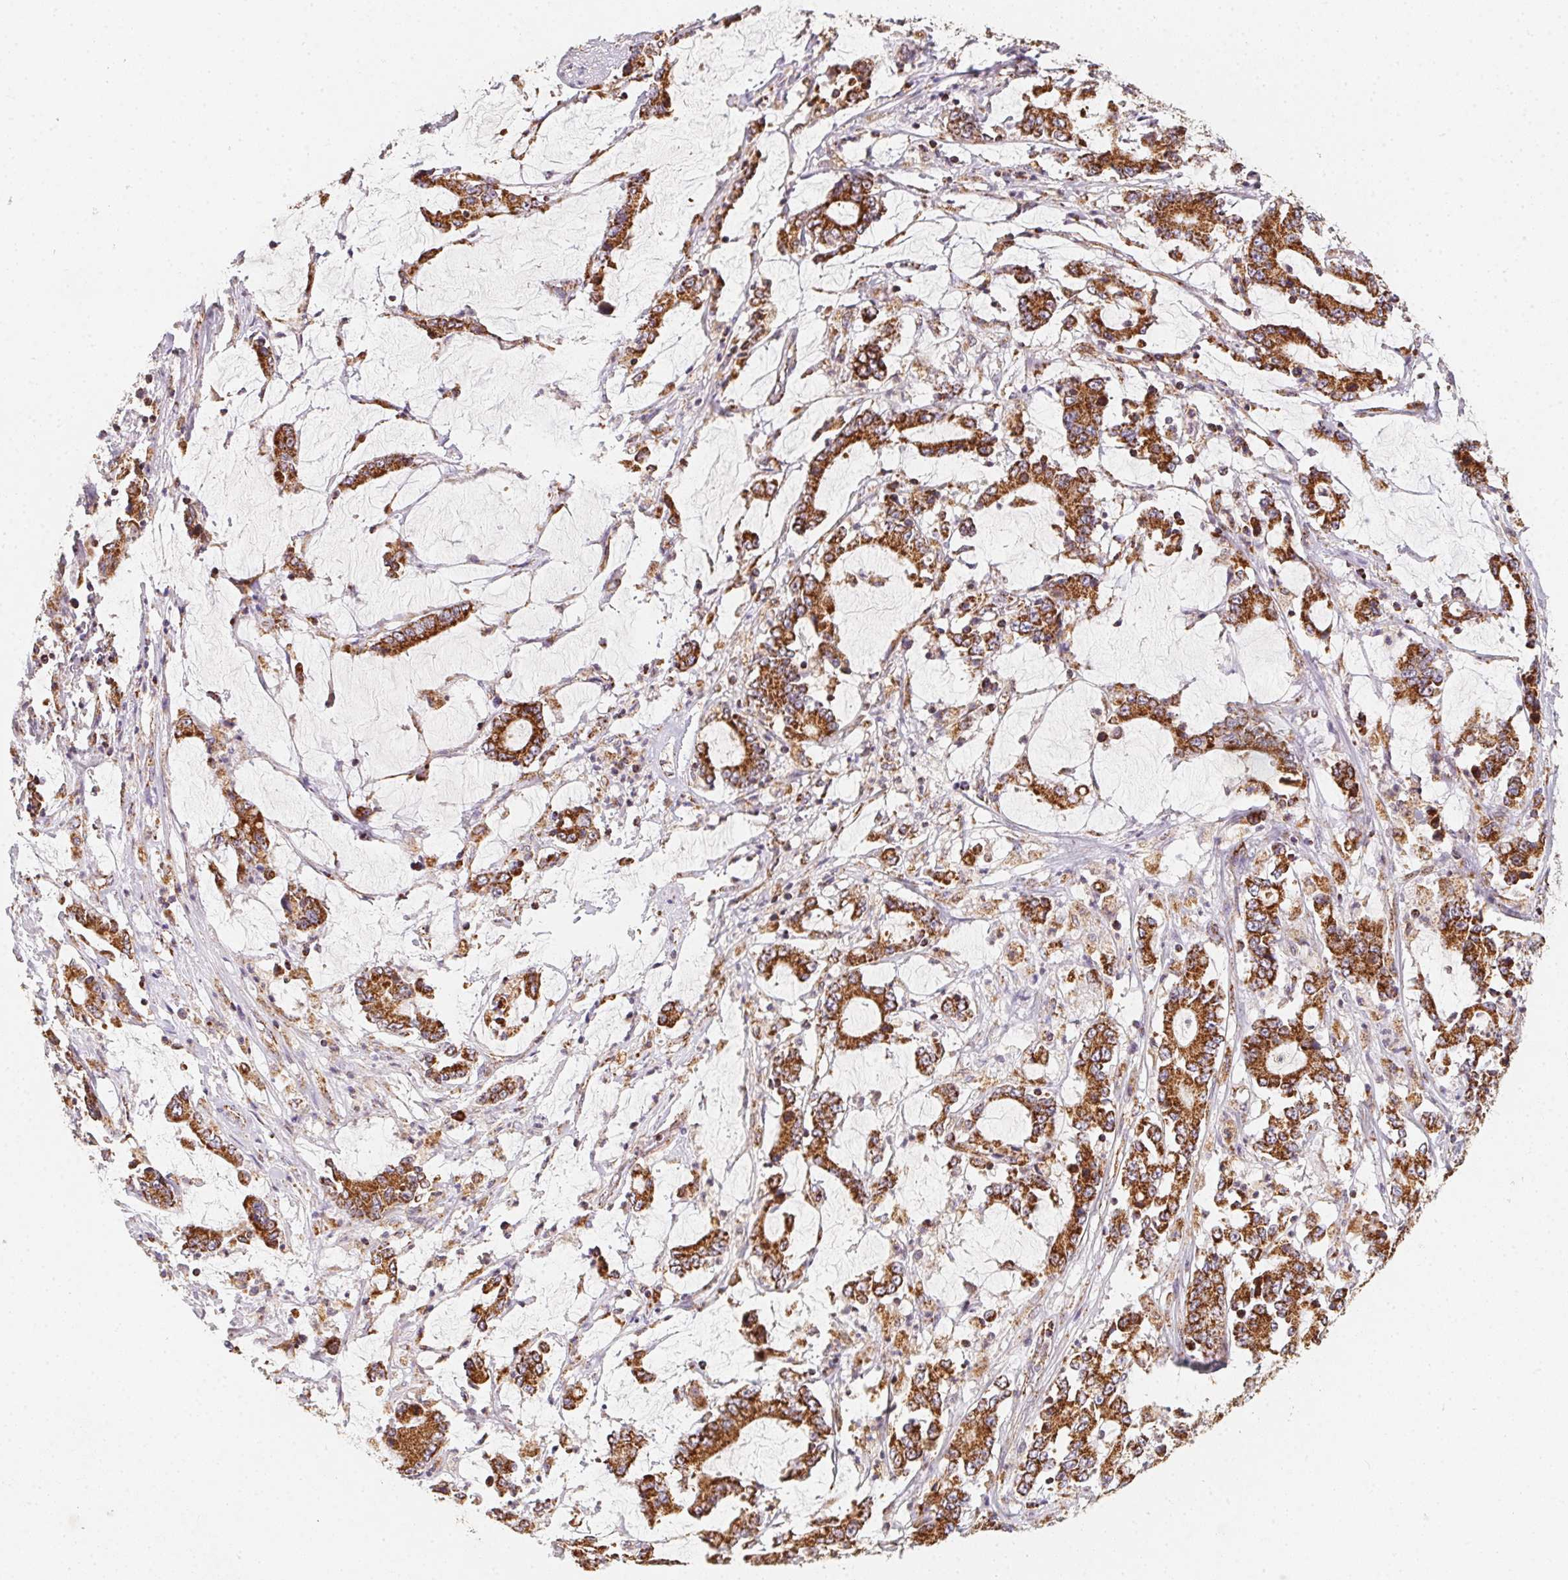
{"staining": {"intensity": "strong", "quantity": ">75%", "location": "cytoplasmic/membranous"}, "tissue": "stomach cancer", "cell_type": "Tumor cells", "image_type": "cancer", "snomed": [{"axis": "morphology", "description": "Adenocarcinoma, NOS"}, {"axis": "topography", "description": "Stomach, upper"}], "caption": "Immunohistochemistry staining of stomach adenocarcinoma, which shows high levels of strong cytoplasmic/membranous positivity in approximately >75% of tumor cells indicating strong cytoplasmic/membranous protein staining. The staining was performed using DAB (brown) for protein detection and nuclei were counterstained in hematoxylin (blue).", "gene": "NDUFS6", "patient": {"sex": "male", "age": 68}}